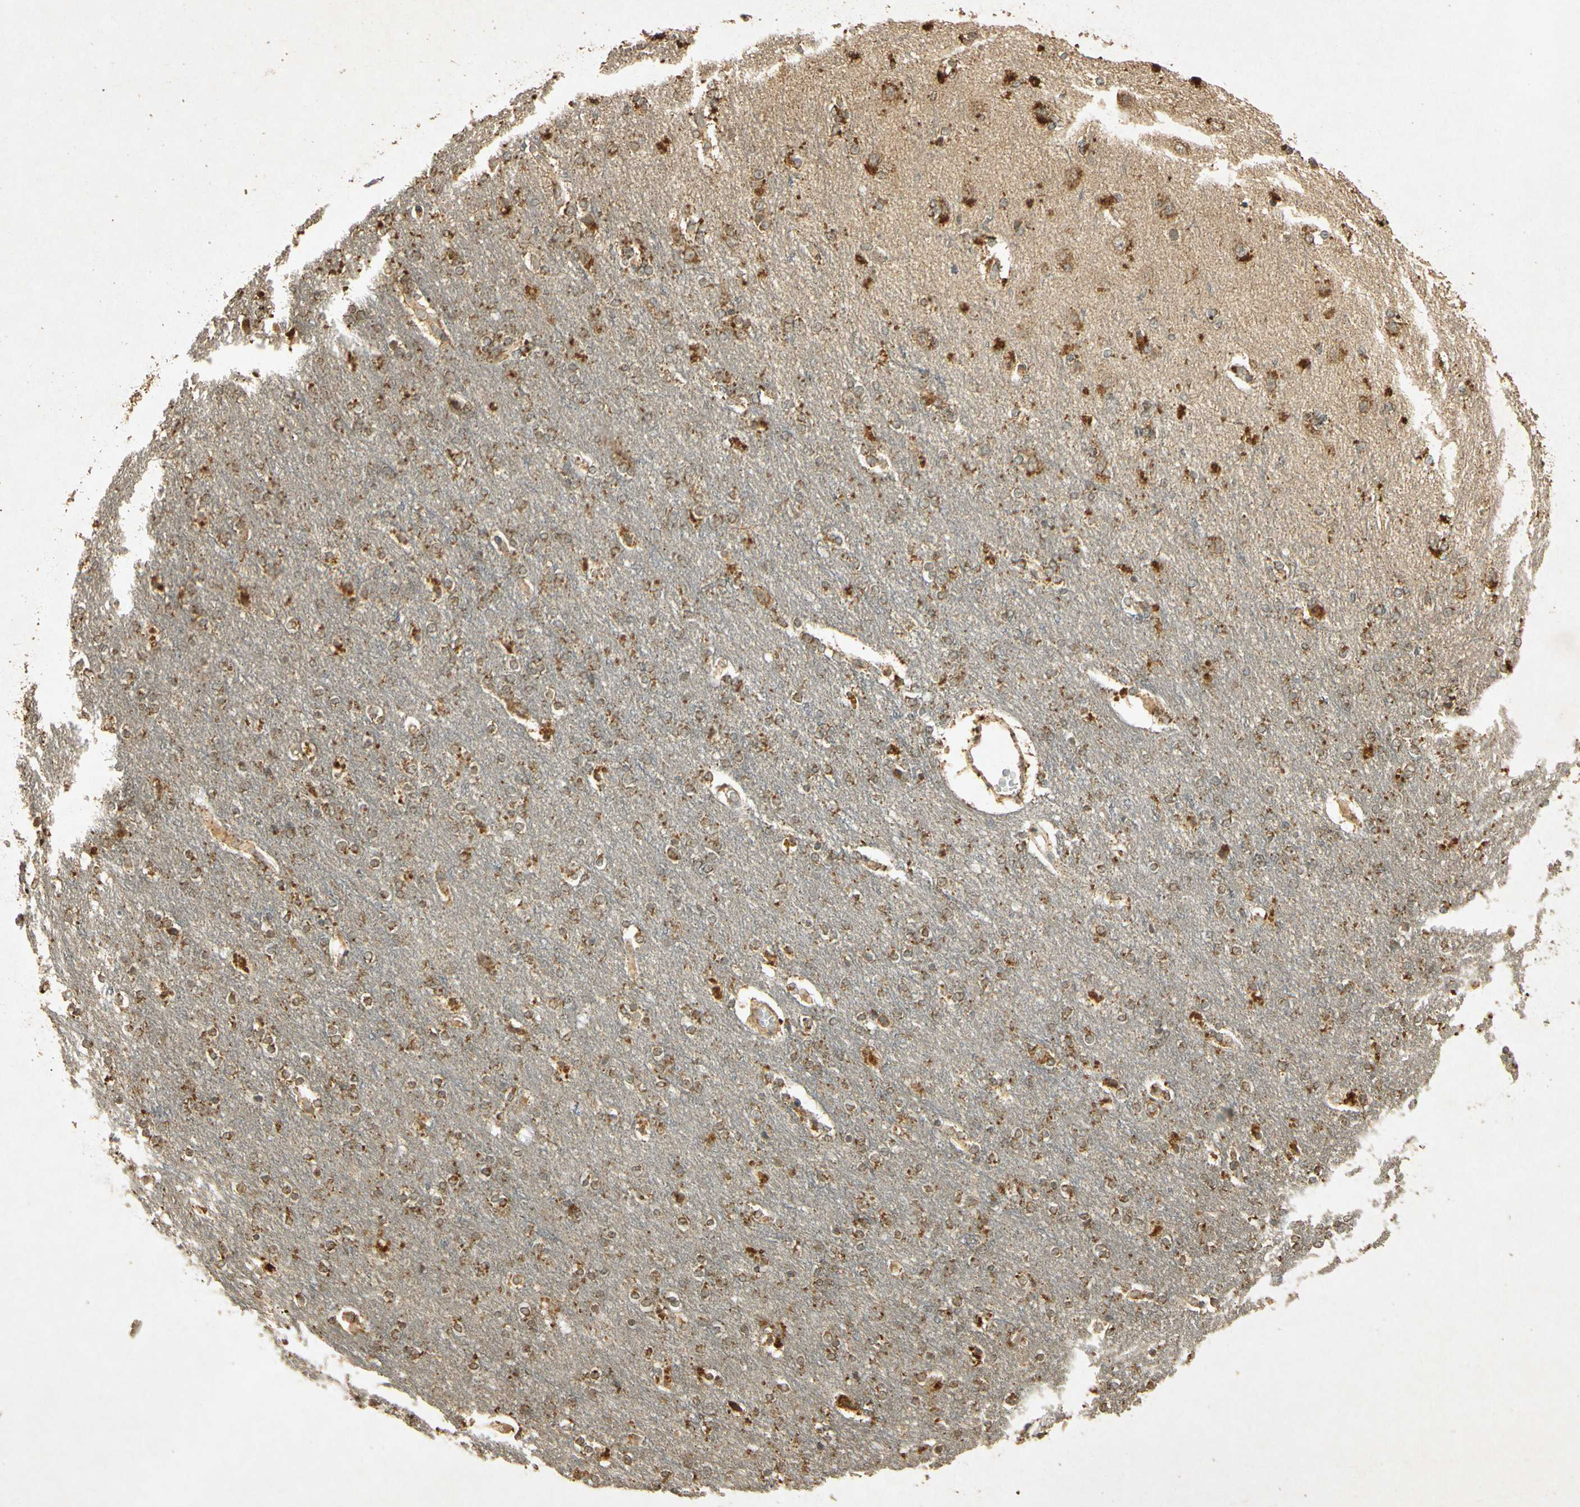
{"staining": {"intensity": "weak", "quantity": ">75%", "location": "cytoplasmic/membranous"}, "tissue": "cerebral cortex", "cell_type": "Endothelial cells", "image_type": "normal", "snomed": [{"axis": "morphology", "description": "Normal tissue, NOS"}, {"axis": "topography", "description": "Cerebral cortex"}], "caption": "This photomicrograph demonstrates immunohistochemistry staining of benign human cerebral cortex, with low weak cytoplasmic/membranous positivity in approximately >75% of endothelial cells.", "gene": "PRDX3", "patient": {"sex": "female", "age": 54}}